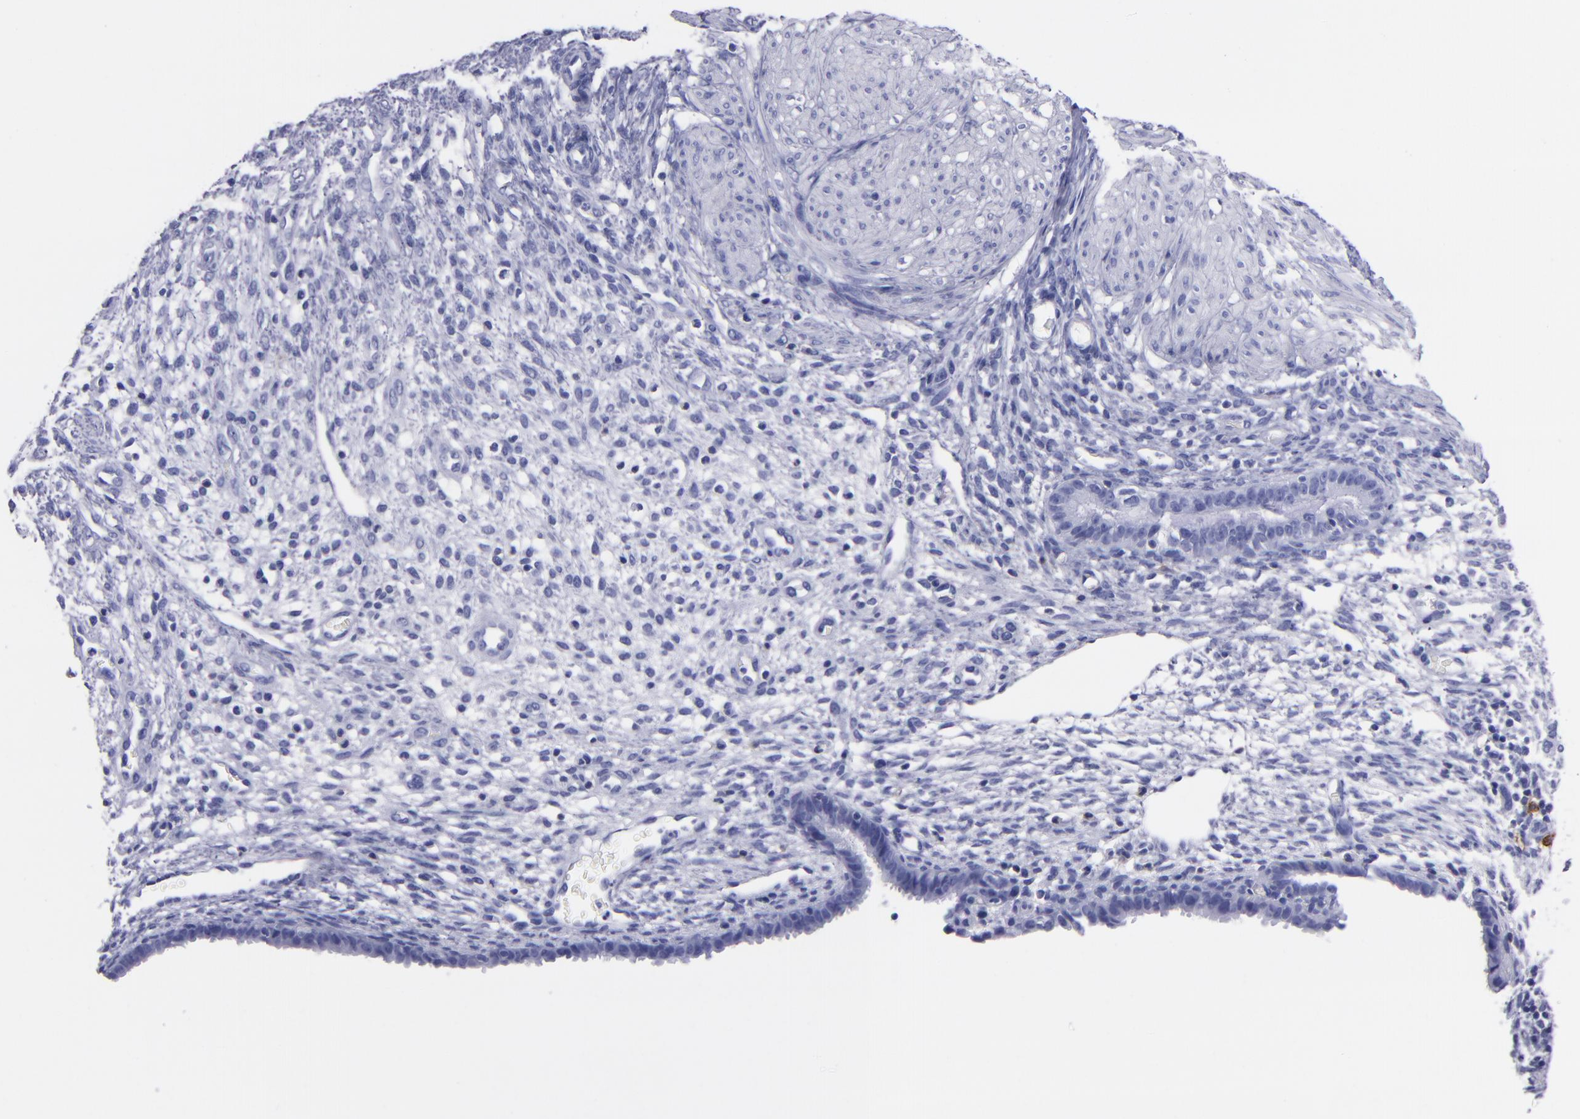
{"staining": {"intensity": "negative", "quantity": "none", "location": "none"}, "tissue": "endometrium", "cell_type": "Cells in endometrial stroma", "image_type": "normal", "snomed": [{"axis": "morphology", "description": "Normal tissue, NOS"}, {"axis": "topography", "description": "Endometrium"}], "caption": "This image is of benign endometrium stained with IHC to label a protein in brown with the nuclei are counter-stained blue. There is no positivity in cells in endometrial stroma.", "gene": "CD38", "patient": {"sex": "female", "age": 72}}